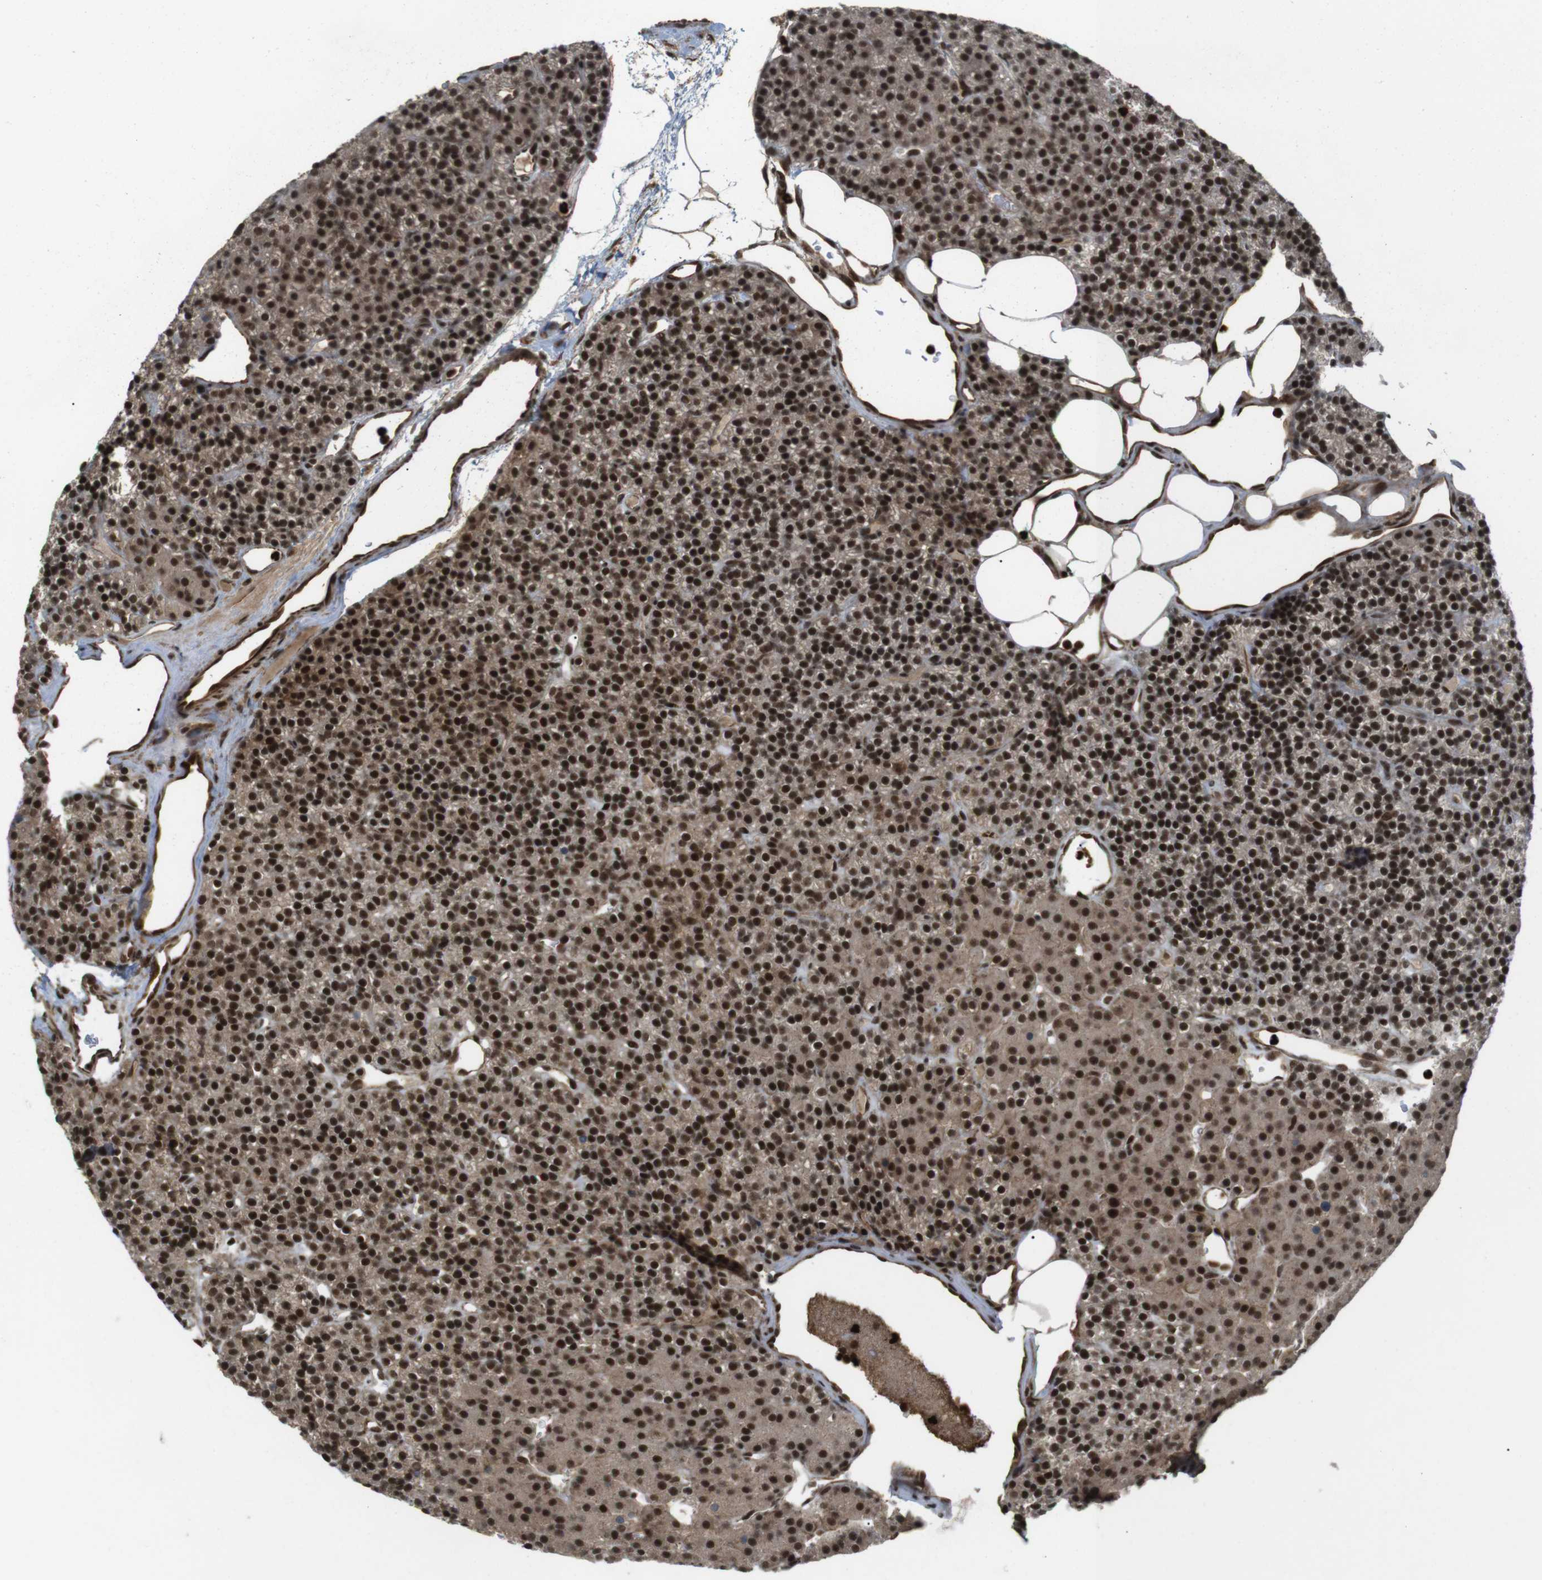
{"staining": {"intensity": "strong", "quantity": ">75%", "location": "cytoplasmic/membranous,nuclear"}, "tissue": "parathyroid gland", "cell_type": "Glandular cells", "image_type": "normal", "snomed": [{"axis": "morphology", "description": "Normal tissue, NOS"}, {"axis": "morphology", "description": "Hyperplasia, NOS"}, {"axis": "topography", "description": "Parathyroid gland"}], "caption": "Brown immunohistochemical staining in unremarkable parathyroid gland demonstrates strong cytoplasmic/membranous,nuclear expression in about >75% of glandular cells.", "gene": "SP2", "patient": {"sex": "male", "age": 44}}